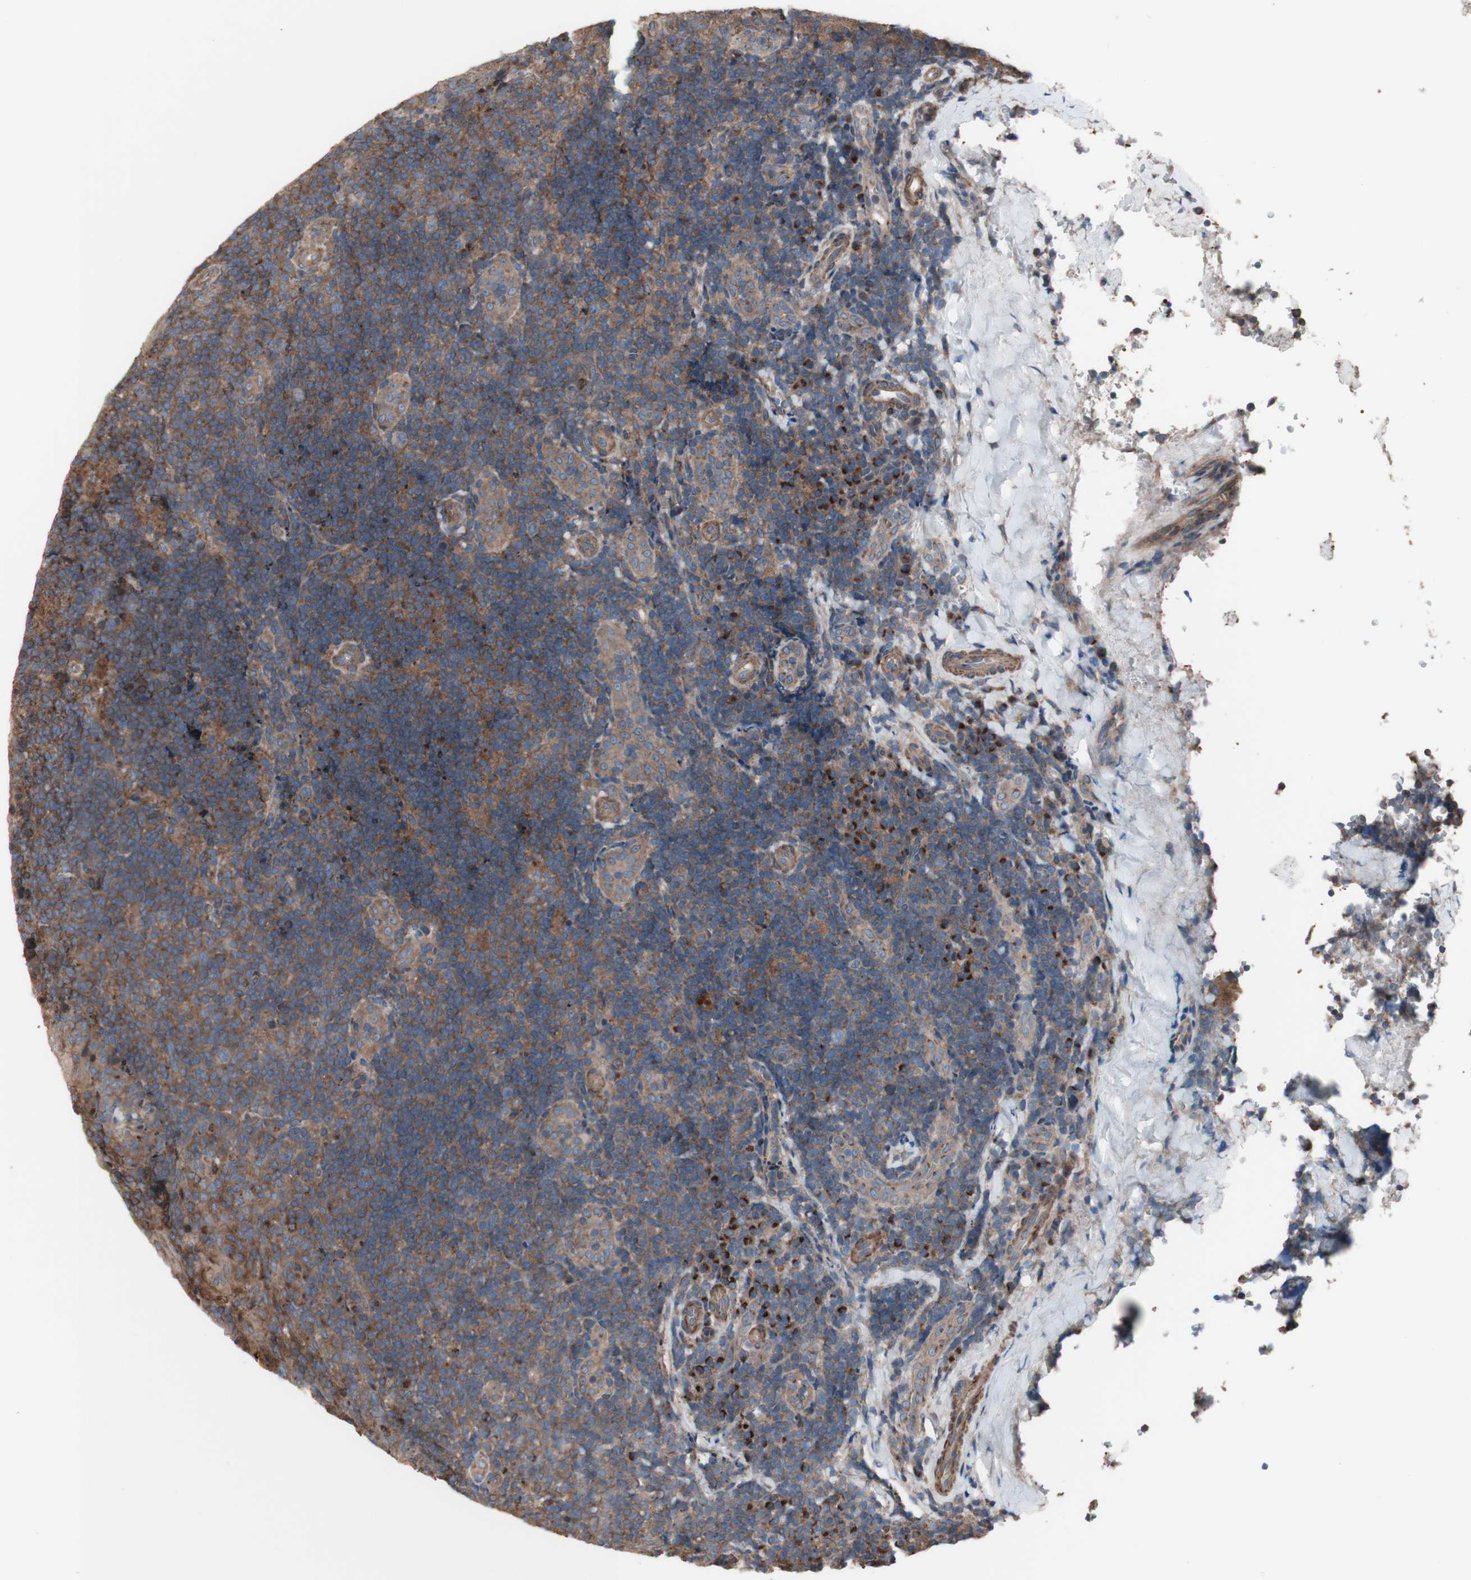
{"staining": {"intensity": "weak", "quantity": ">75%", "location": "cytoplasmic/membranous"}, "tissue": "tonsil", "cell_type": "Germinal center cells", "image_type": "normal", "snomed": [{"axis": "morphology", "description": "Normal tissue, NOS"}, {"axis": "topography", "description": "Tonsil"}], "caption": "Immunohistochemical staining of unremarkable human tonsil exhibits >75% levels of weak cytoplasmic/membranous protein positivity in about >75% of germinal center cells.", "gene": "COPB1", "patient": {"sex": "male", "age": 17}}